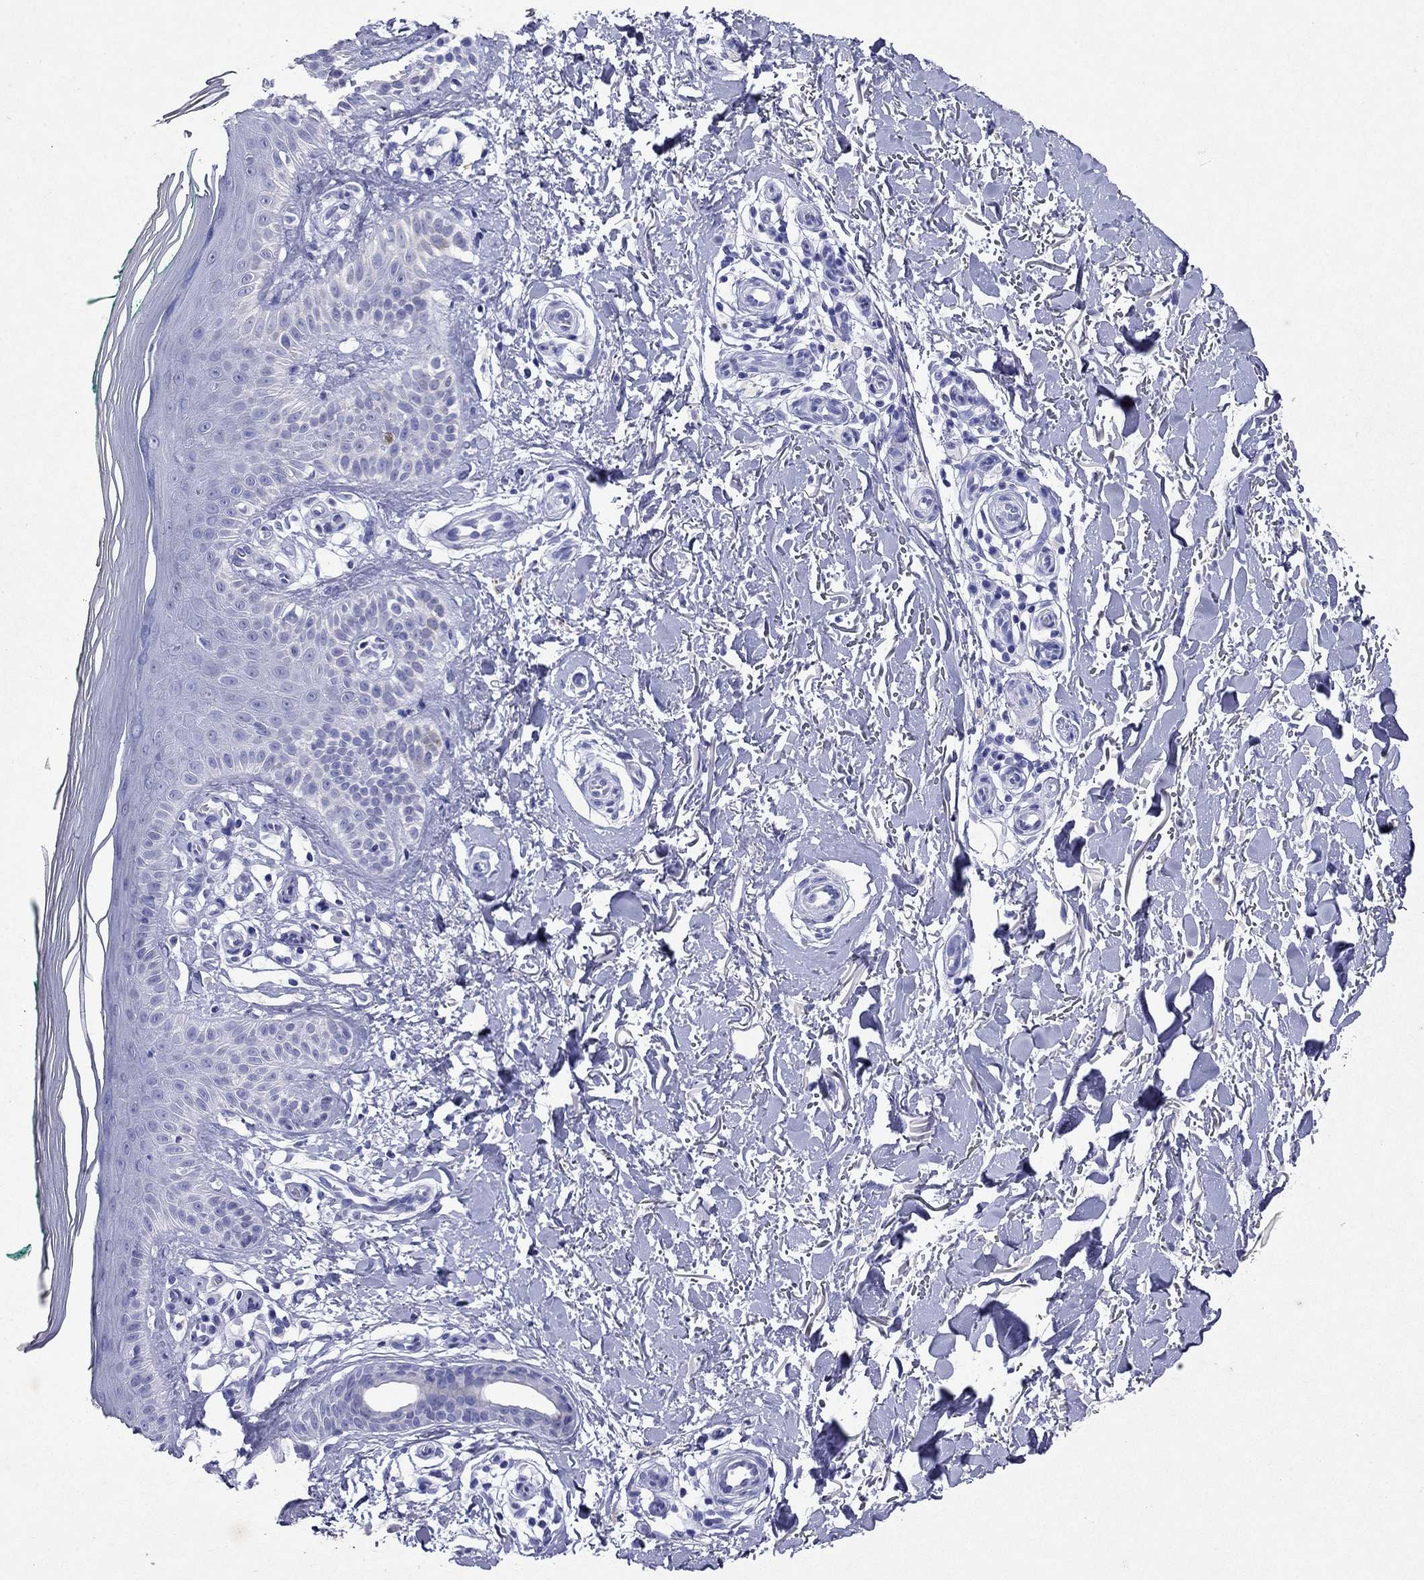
{"staining": {"intensity": "negative", "quantity": "none", "location": "none"}, "tissue": "skin", "cell_type": "Fibroblasts", "image_type": "normal", "snomed": [{"axis": "morphology", "description": "Normal tissue, NOS"}, {"axis": "morphology", "description": "Inflammation, NOS"}, {"axis": "morphology", "description": "Fibrosis, NOS"}, {"axis": "topography", "description": "Skin"}], "caption": "Immunohistochemistry of unremarkable skin shows no positivity in fibroblasts.", "gene": "ARMC12", "patient": {"sex": "male", "age": 71}}